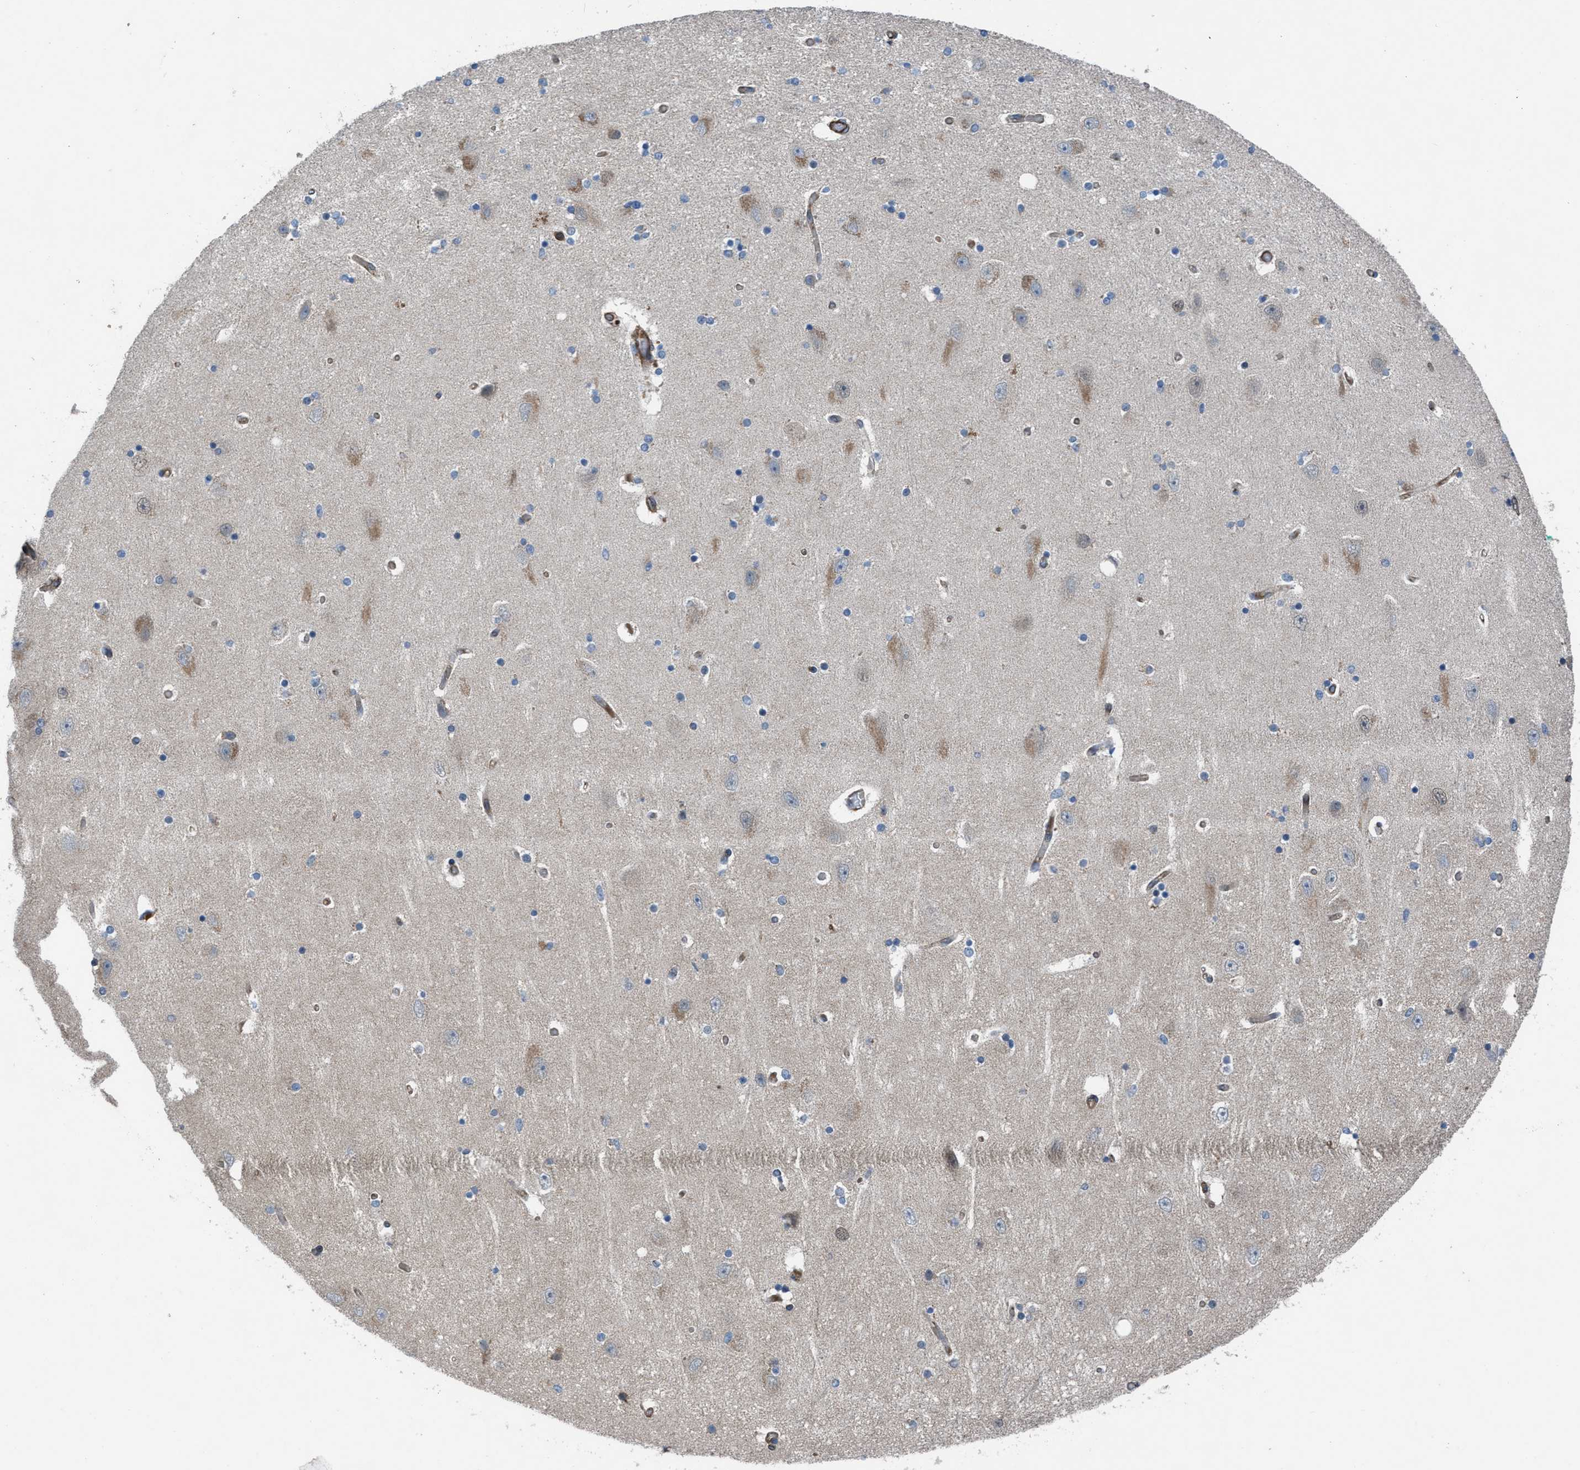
{"staining": {"intensity": "weak", "quantity": "<25%", "location": "cytoplasmic/membranous"}, "tissue": "hippocampus", "cell_type": "Glial cells", "image_type": "normal", "snomed": [{"axis": "morphology", "description": "Normal tissue, NOS"}, {"axis": "topography", "description": "Hippocampus"}], "caption": "IHC of unremarkable hippocampus demonstrates no expression in glial cells.", "gene": "SLC6A9", "patient": {"sex": "female", "age": 54}}